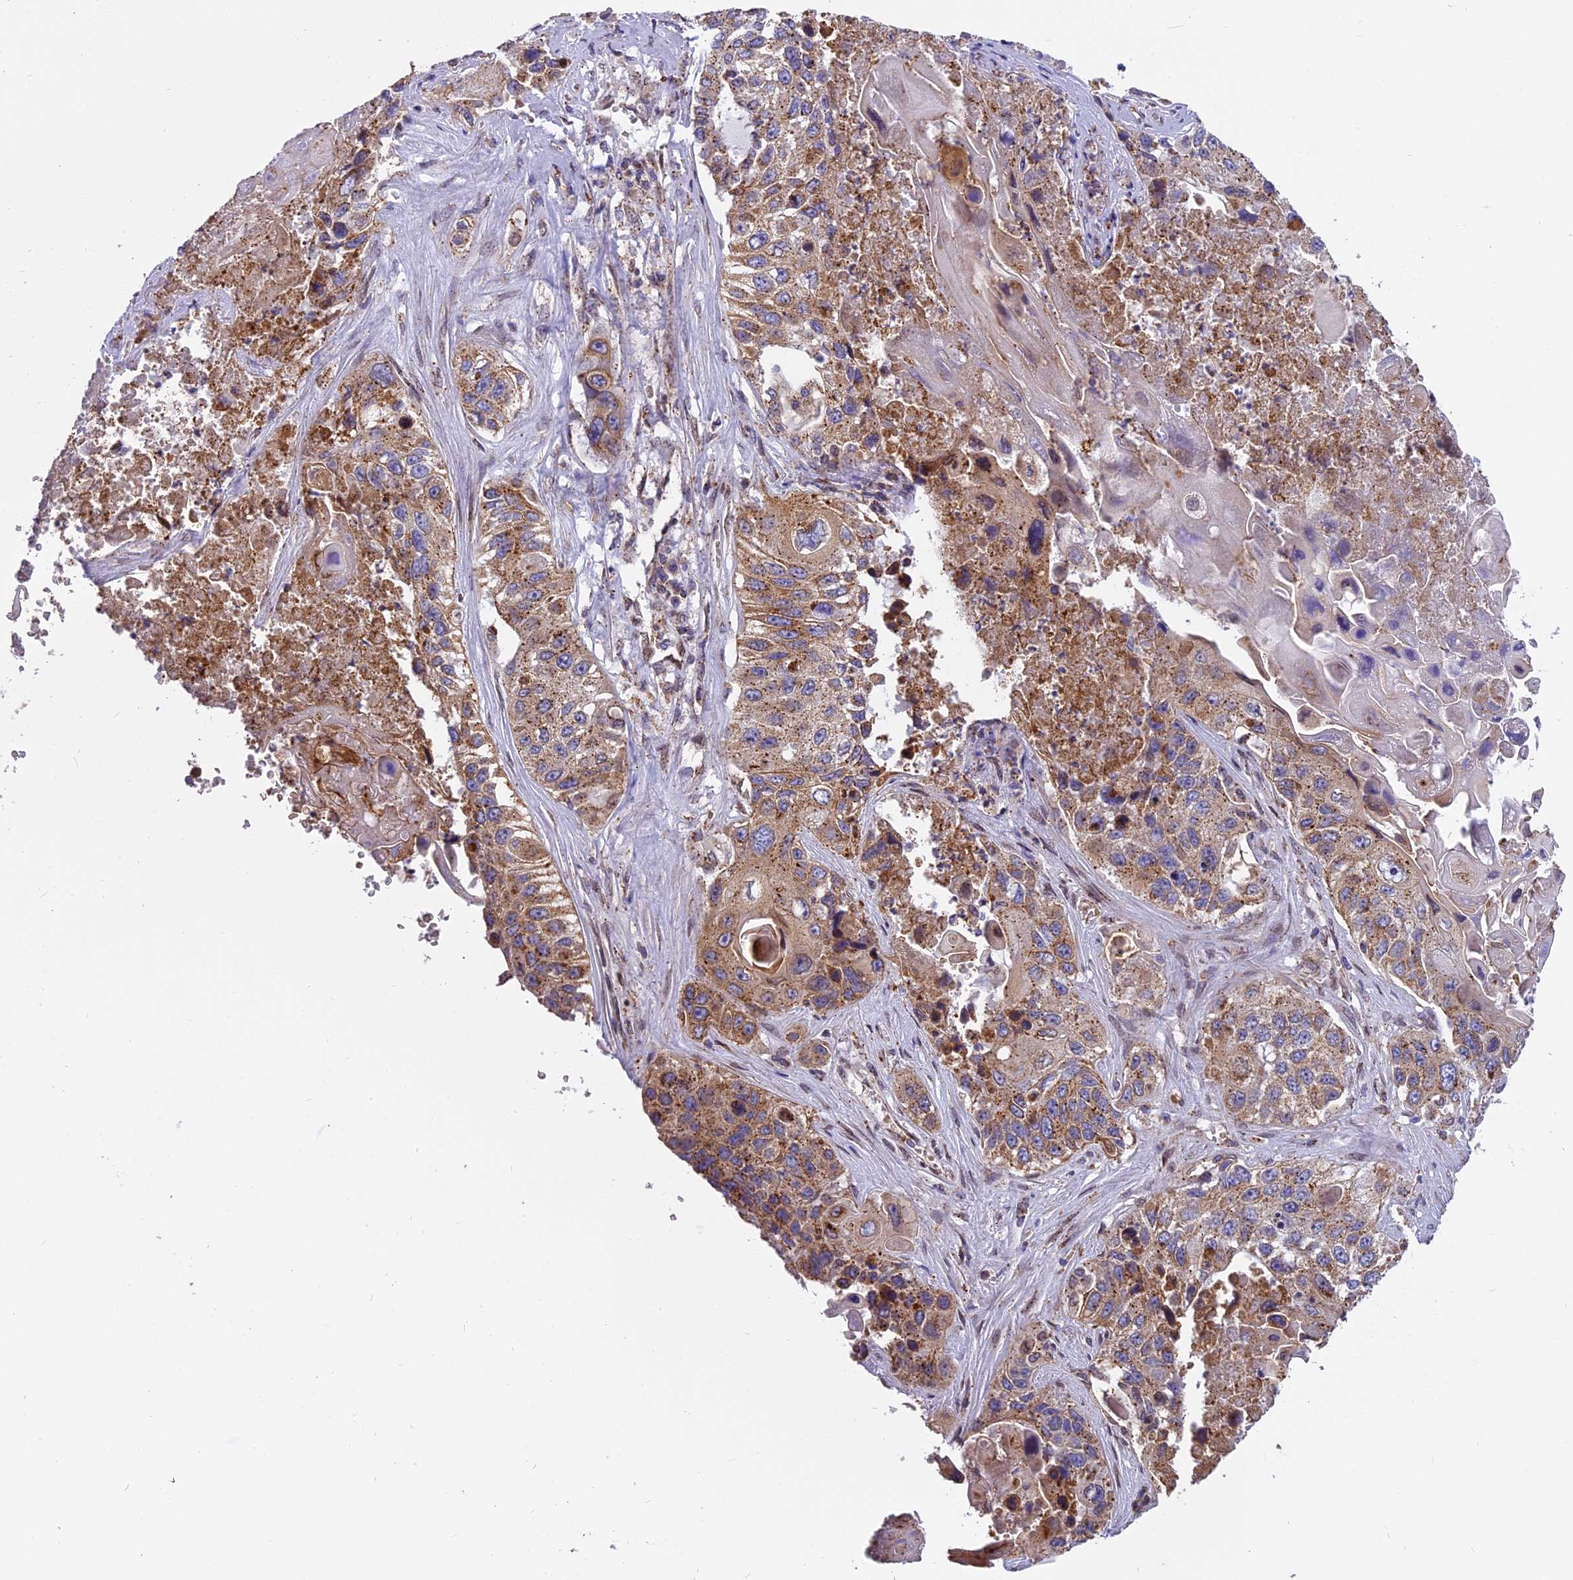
{"staining": {"intensity": "moderate", "quantity": ">75%", "location": "cytoplasmic/membranous"}, "tissue": "lung cancer", "cell_type": "Tumor cells", "image_type": "cancer", "snomed": [{"axis": "morphology", "description": "Squamous cell carcinoma, NOS"}, {"axis": "topography", "description": "Lung"}], "caption": "This micrograph displays immunohistochemistry (IHC) staining of lung squamous cell carcinoma, with medium moderate cytoplasmic/membranous expression in about >75% of tumor cells.", "gene": "CHMP2A", "patient": {"sex": "male", "age": 61}}